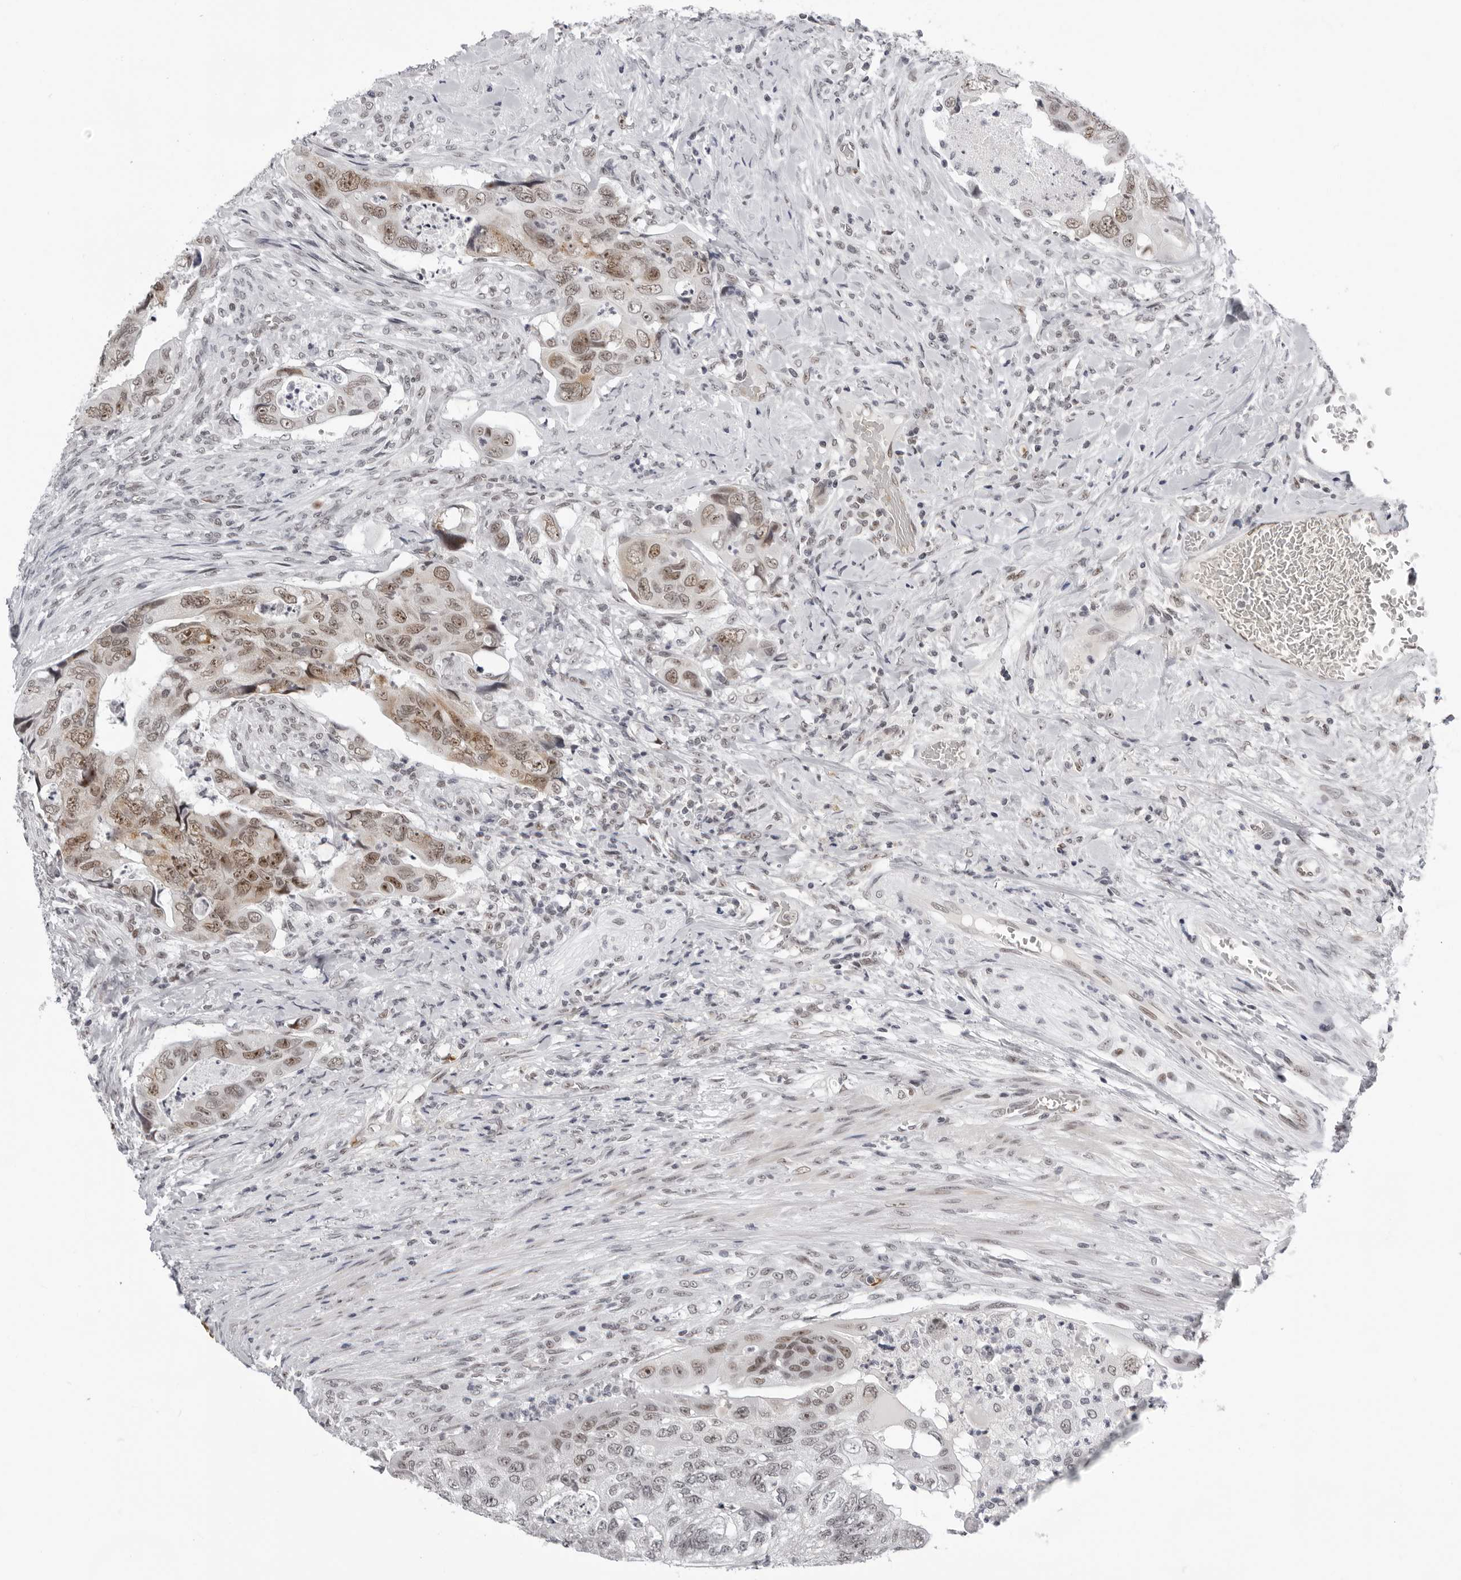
{"staining": {"intensity": "moderate", "quantity": ">75%", "location": "nuclear"}, "tissue": "colorectal cancer", "cell_type": "Tumor cells", "image_type": "cancer", "snomed": [{"axis": "morphology", "description": "Adenocarcinoma, NOS"}, {"axis": "topography", "description": "Rectum"}], "caption": "Immunohistochemical staining of colorectal cancer reveals medium levels of moderate nuclear expression in approximately >75% of tumor cells.", "gene": "USP1", "patient": {"sex": "male", "age": 63}}